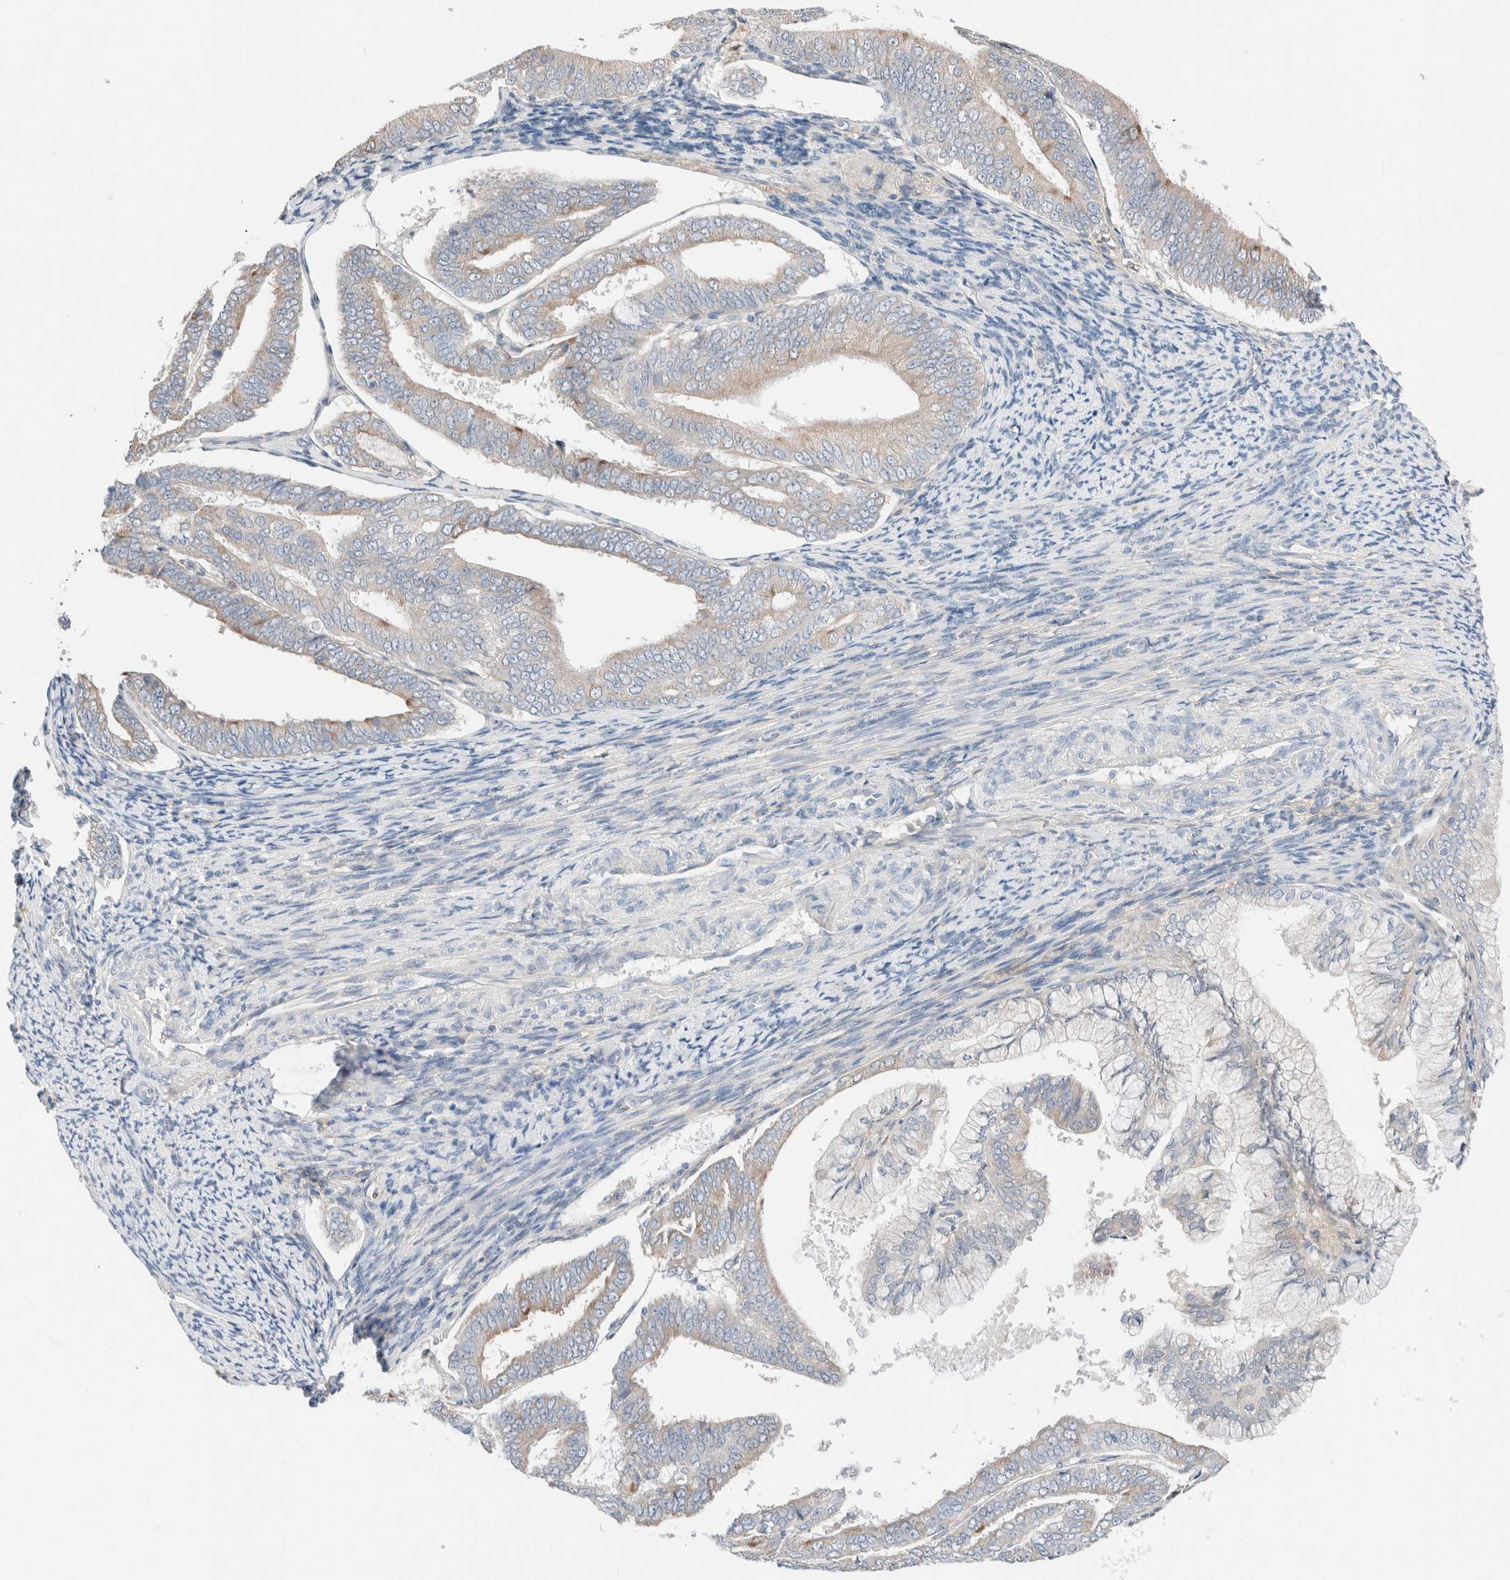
{"staining": {"intensity": "moderate", "quantity": "<25%", "location": "cytoplasmic/membranous"}, "tissue": "endometrial cancer", "cell_type": "Tumor cells", "image_type": "cancer", "snomed": [{"axis": "morphology", "description": "Adenocarcinoma, NOS"}, {"axis": "topography", "description": "Endometrium"}], "caption": "About <25% of tumor cells in human endometrial adenocarcinoma exhibit moderate cytoplasmic/membranous protein staining as visualized by brown immunohistochemical staining.", "gene": "PCM1", "patient": {"sex": "female", "age": 63}}